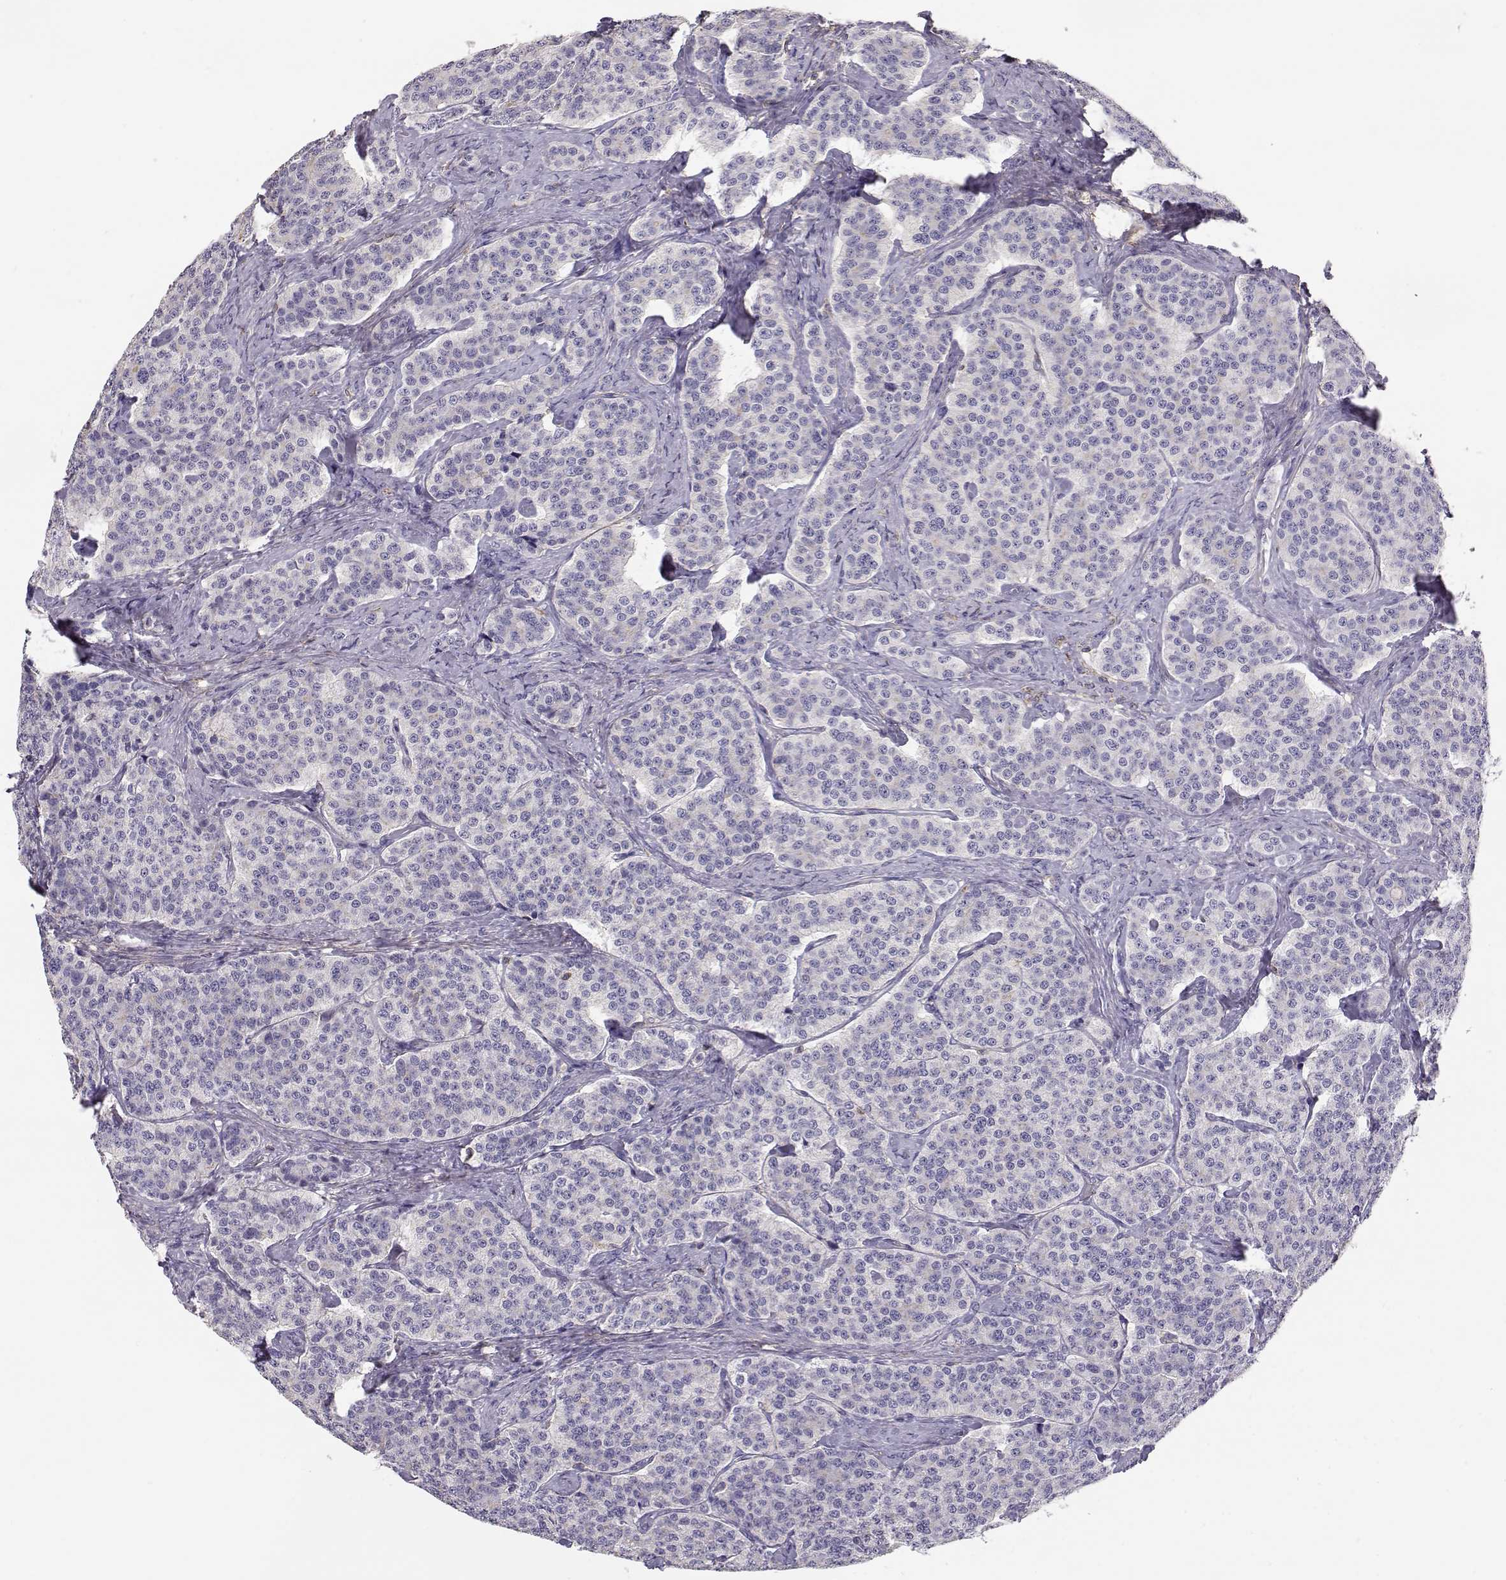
{"staining": {"intensity": "negative", "quantity": "none", "location": "none"}, "tissue": "carcinoid", "cell_type": "Tumor cells", "image_type": "cancer", "snomed": [{"axis": "morphology", "description": "Carcinoid, malignant, NOS"}, {"axis": "topography", "description": "Small intestine"}], "caption": "There is no significant expression in tumor cells of malignant carcinoid.", "gene": "DAPL1", "patient": {"sex": "female", "age": 58}}